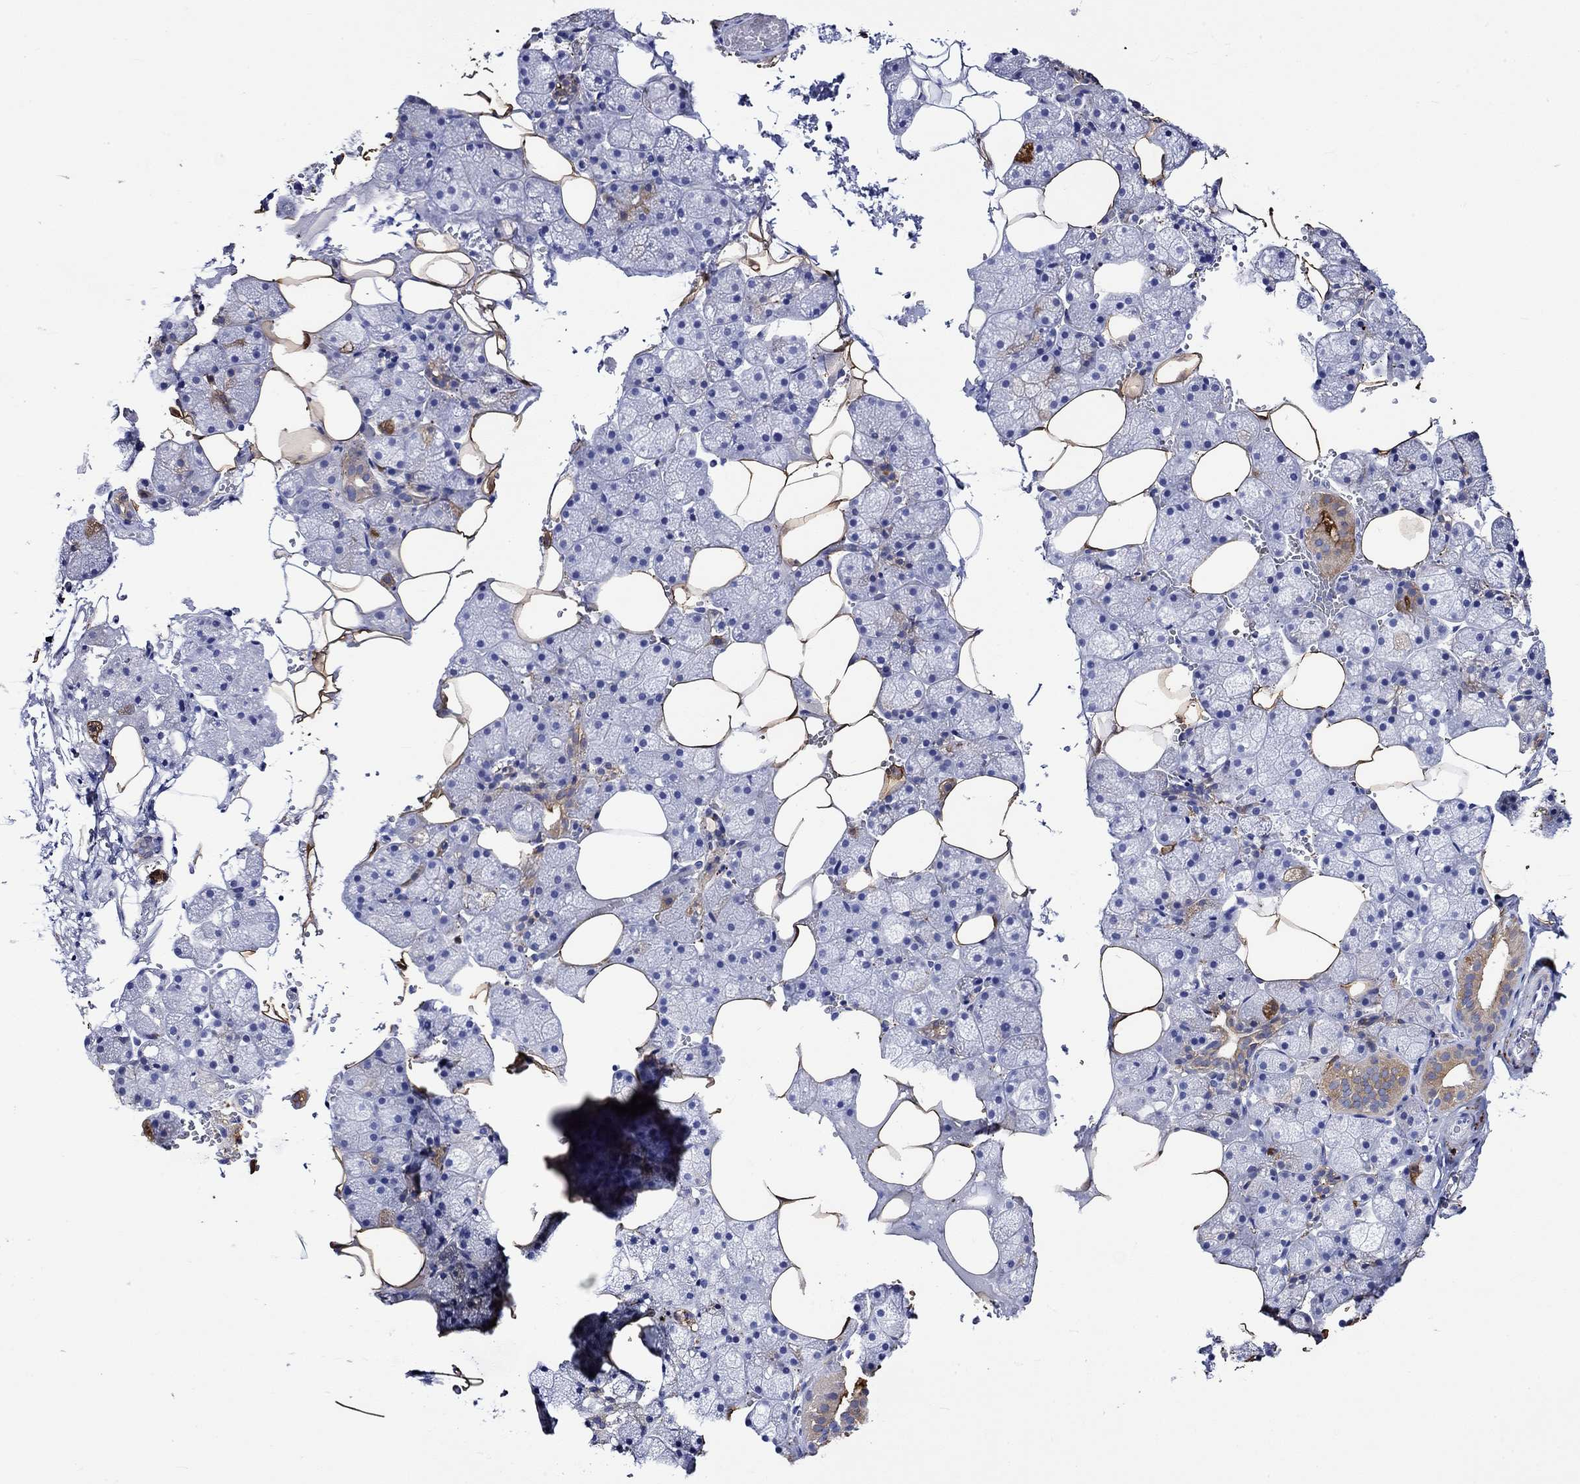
{"staining": {"intensity": "strong", "quantity": "<25%", "location": "cytoplasmic/membranous"}, "tissue": "salivary gland", "cell_type": "Glandular cells", "image_type": "normal", "snomed": [{"axis": "morphology", "description": "Normal tissue, NOS"}, {"axis": "topography", "description": "Salivary gland"}], "caption": "Unremarkable salivary gland demonstrates strong cytoplasmic/membranous staining in about <25% of glandular cells, visualized by immunohistochemistry. The protein of interest is stained brown, and the nuclei are stained in blue (DAB (3,3'-diaminobenzidine) IHC with brightfield microscopy, high magnification).", "gene": "CRYAB", "patient": {"sex": "male", "age": 38}}